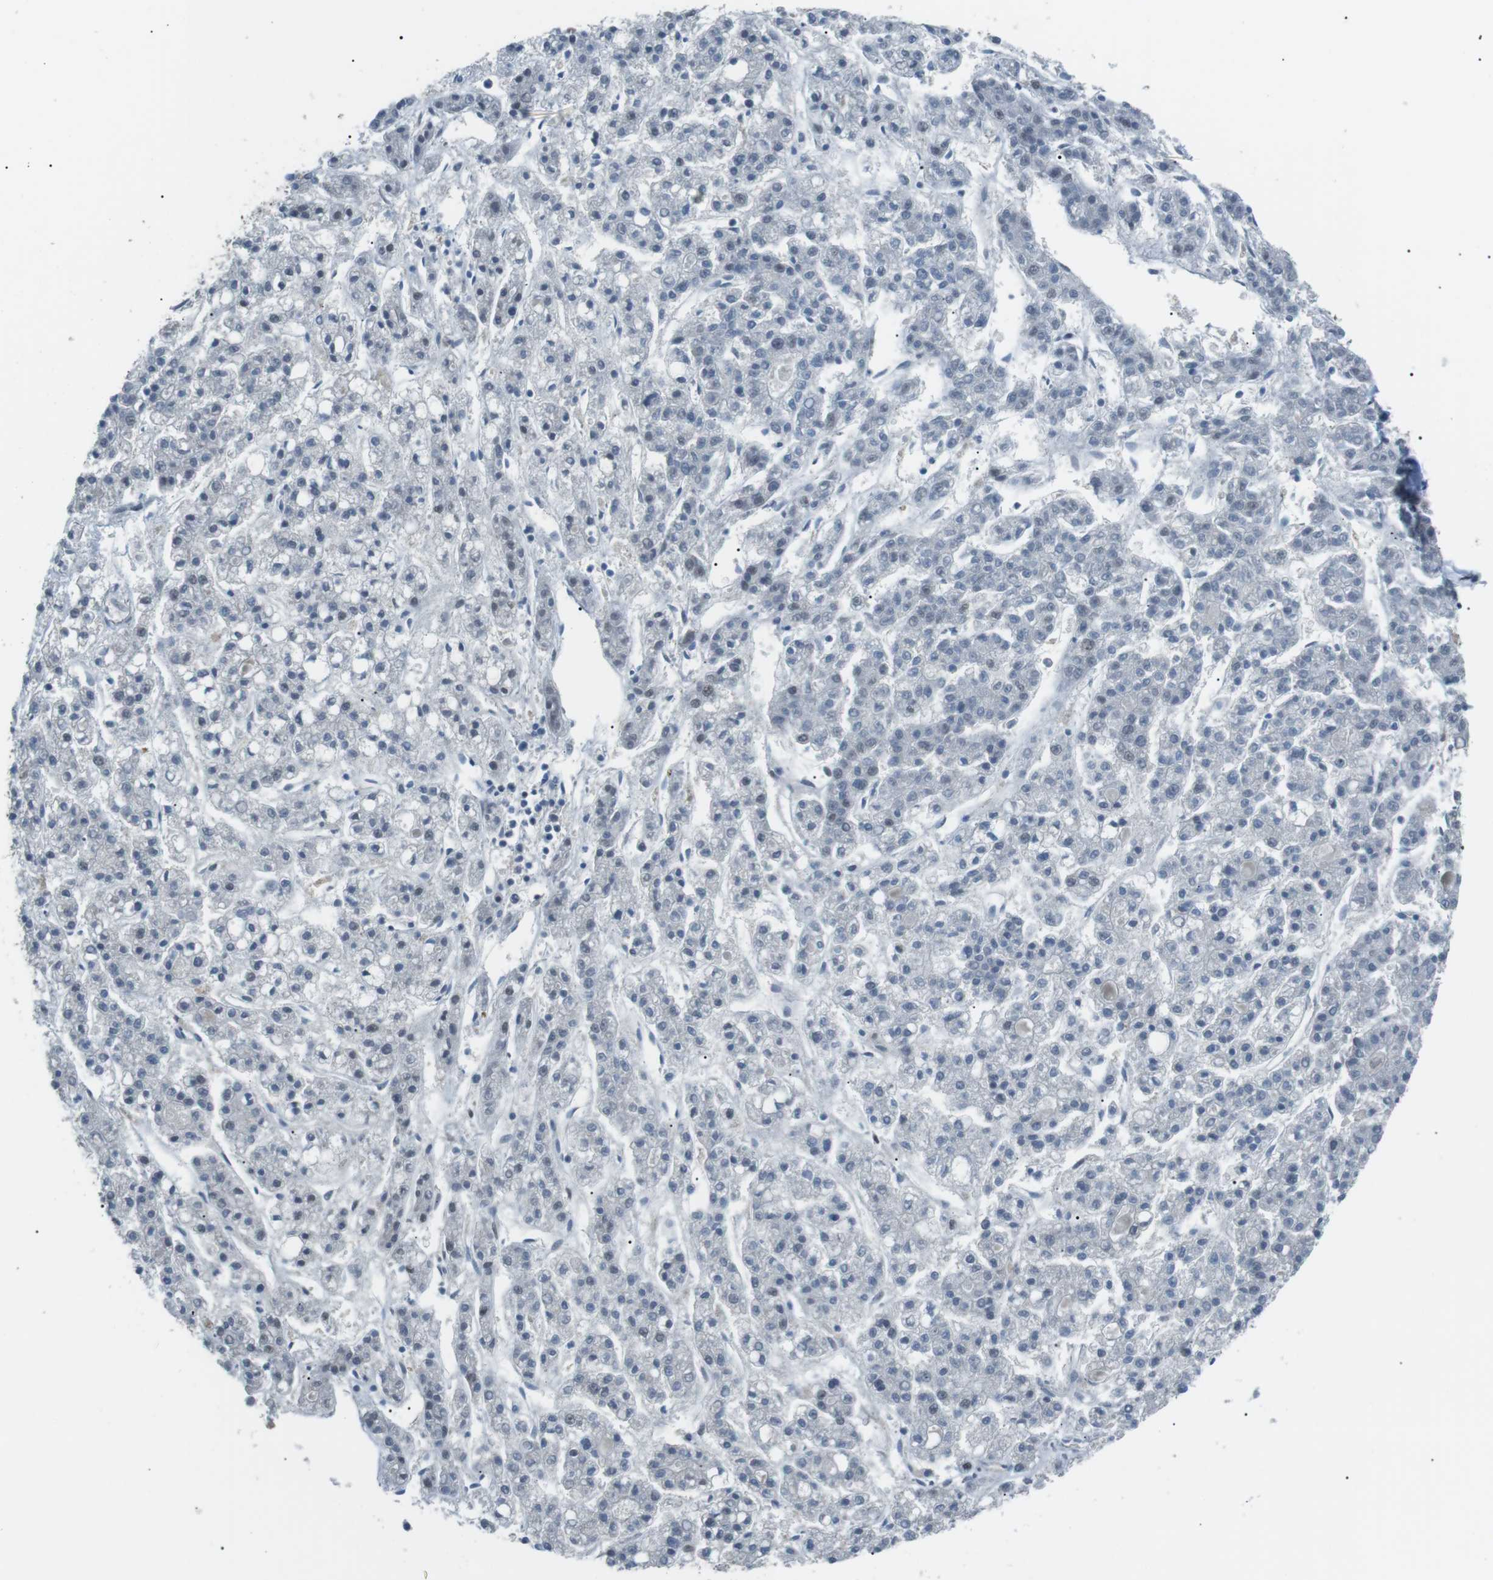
{"staining": {"intensity": "negative", "quantity": "none", "location": "none"}, "tissue": "liver cancer", "cell_type": "Tumor cells", "image_type": "cancer", "snomed": [{"axis": "morphology", "description": "Carcinoma, Hepatocellular, NOS"}, {"axis": "topography", "description": "Liver"}], "caption": "The micrograph shows no significant expression in tumor cells of liver cancer.", "gene": "SRPK2", "patient": {"sex": "male", "age": 70}}